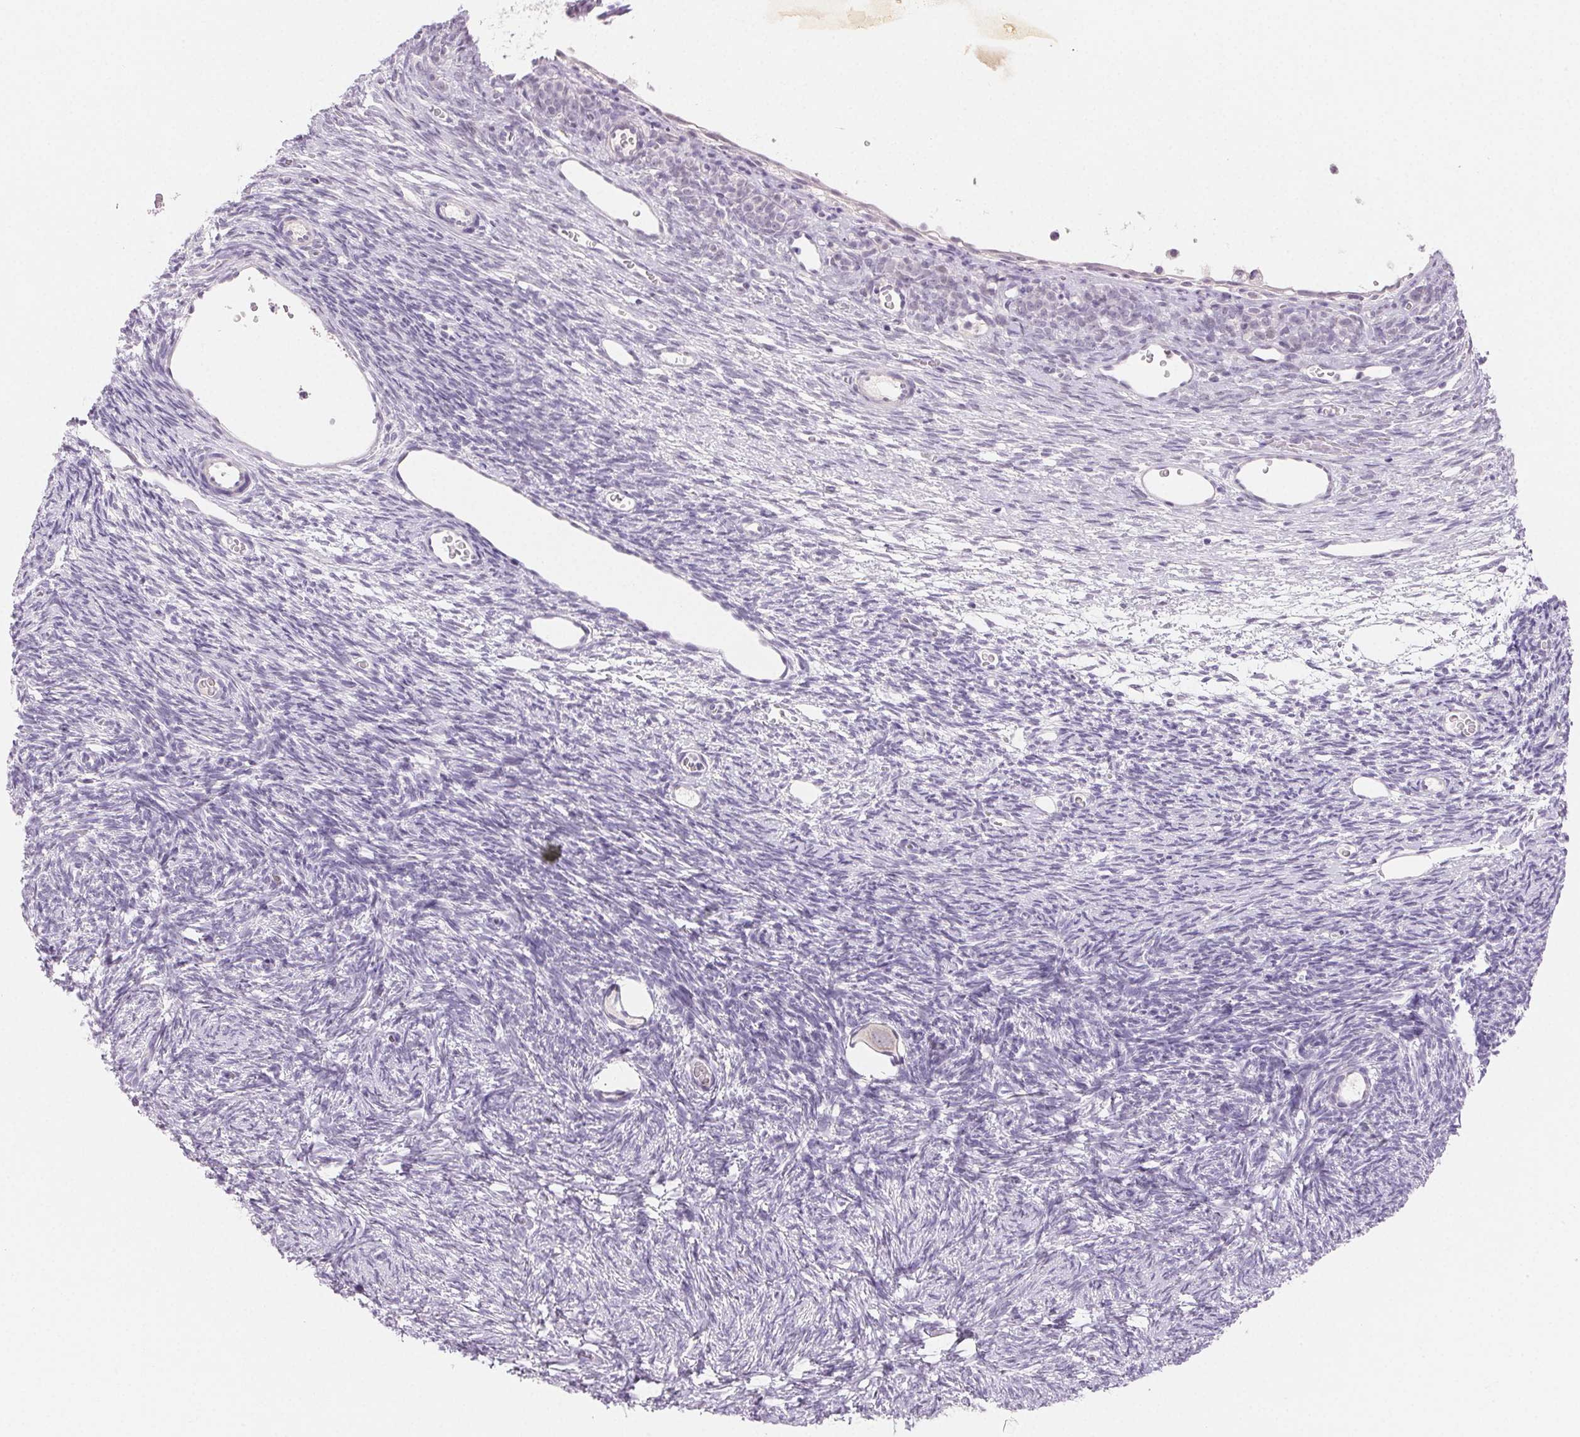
{"staining": {"intensity": "negative", "quantity": "none", "location": "none"}, "tissue": "ovary", "cell_type": "Follicle cells", "image_type": "normal", "snomed": [{"axis": "morphology", "description": "Normal tissue, NOS"}, {"axis": "topography", "description": "Ovary"}], "caption": "Immunohistochemistry (IHC) of benign ovary displays no staining in follicle cells. Brightfield microscopy of immunohistochemistry stained with DAB (3,3'-diaminobenzidine) (brown) and hematoxylin (blue), captured at high magnification.", "gene": "BPIFB2", "patient": {"sex": "female", "age": 34}}